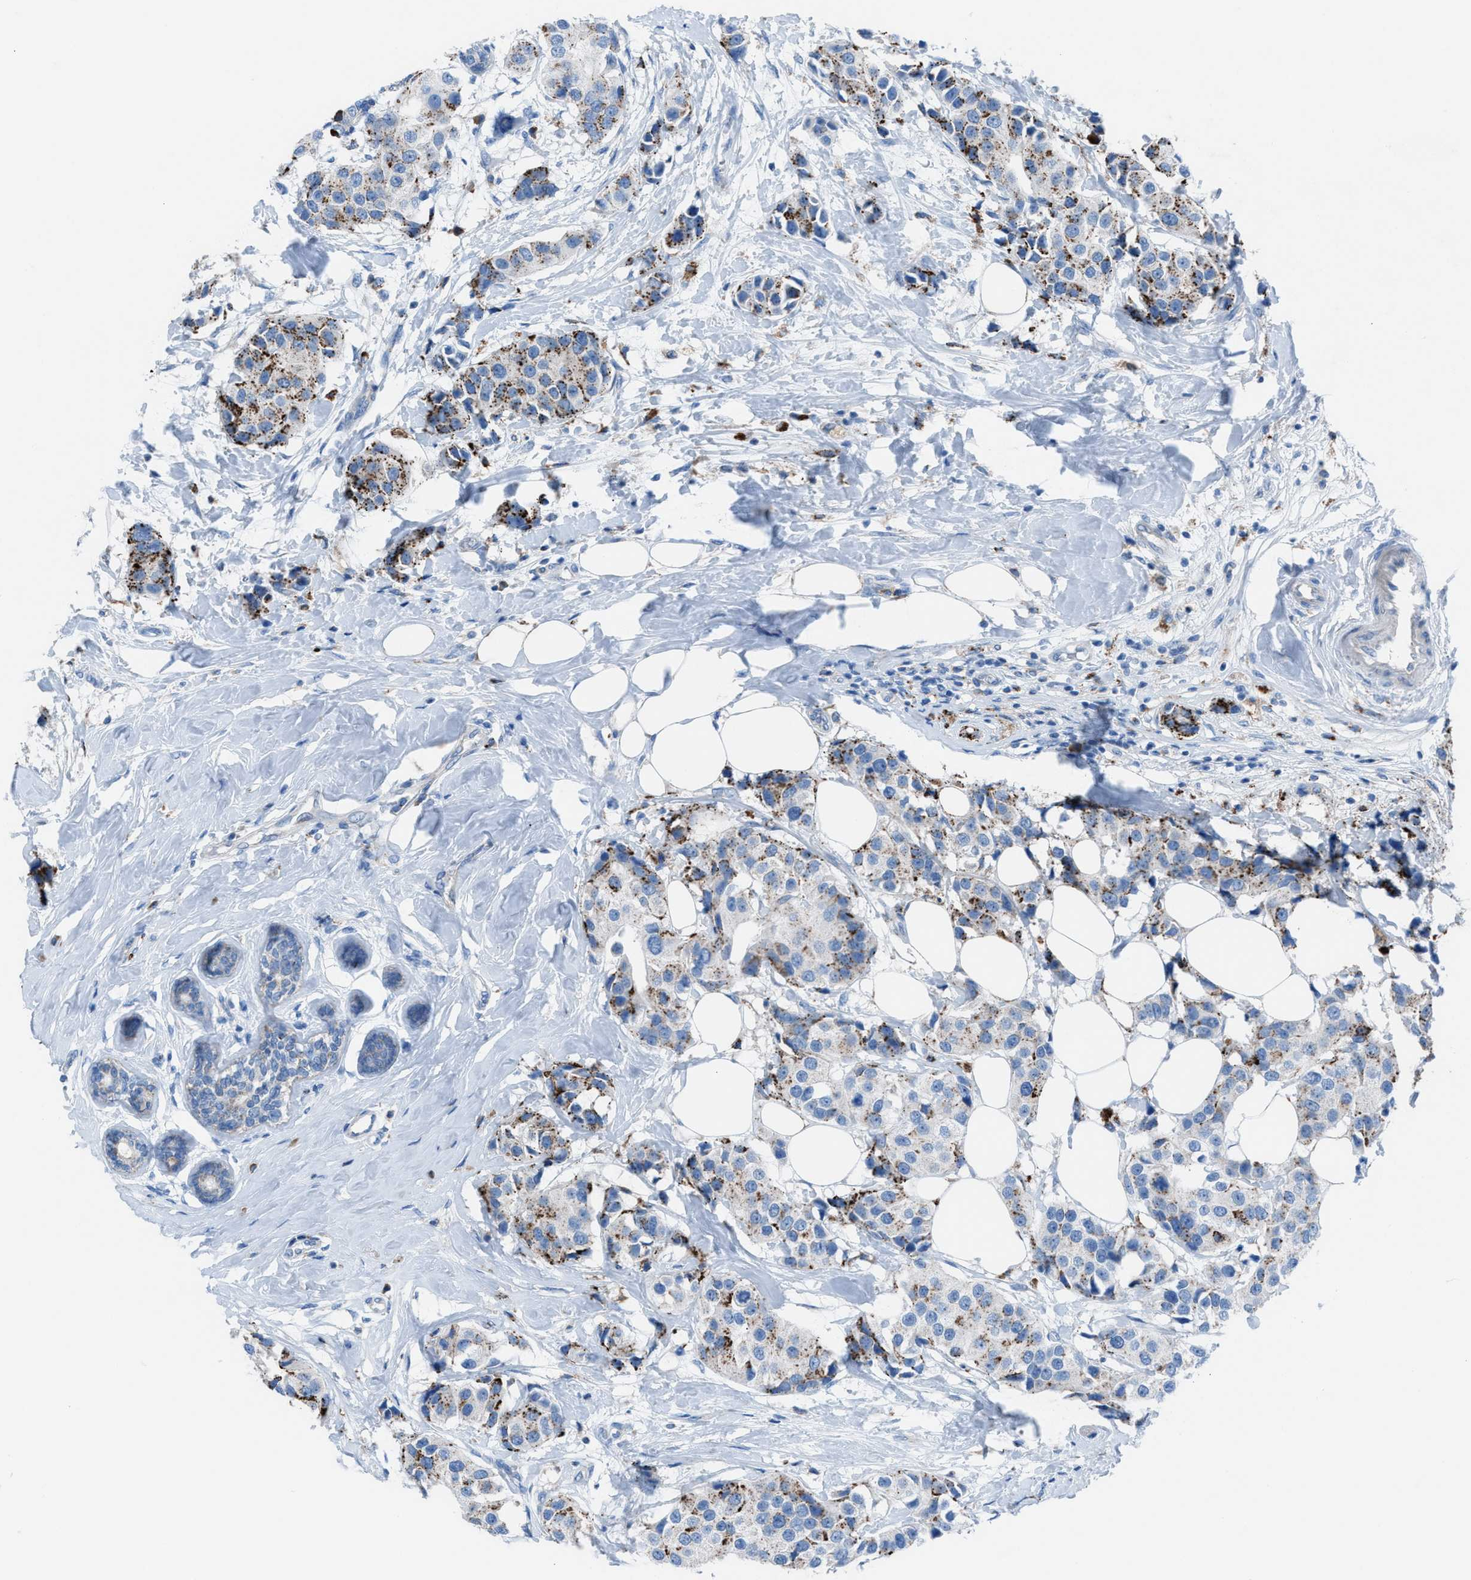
{"staining": {"intensity": "strong", "quantity": "25%-75%", "location": "cytoplasmic/membranous"}, "tissue": "breast cancer", "cell_type": "Tumor cells", "image_type": "cancer", "snomed": [{"axis": "morphology", "description": "Normal tissue, NOS"}, {"axis": "morphology", "description": "Duct carcinoma"}, {"axis": "topography", "description": "Breast"}], "caption": "Breast cancer stained for a protein displays strong cytoplasmic/membranous positivity in tumor cells.", "gene": "CD1B", "patient": {"sex": "female", "age": 39}}